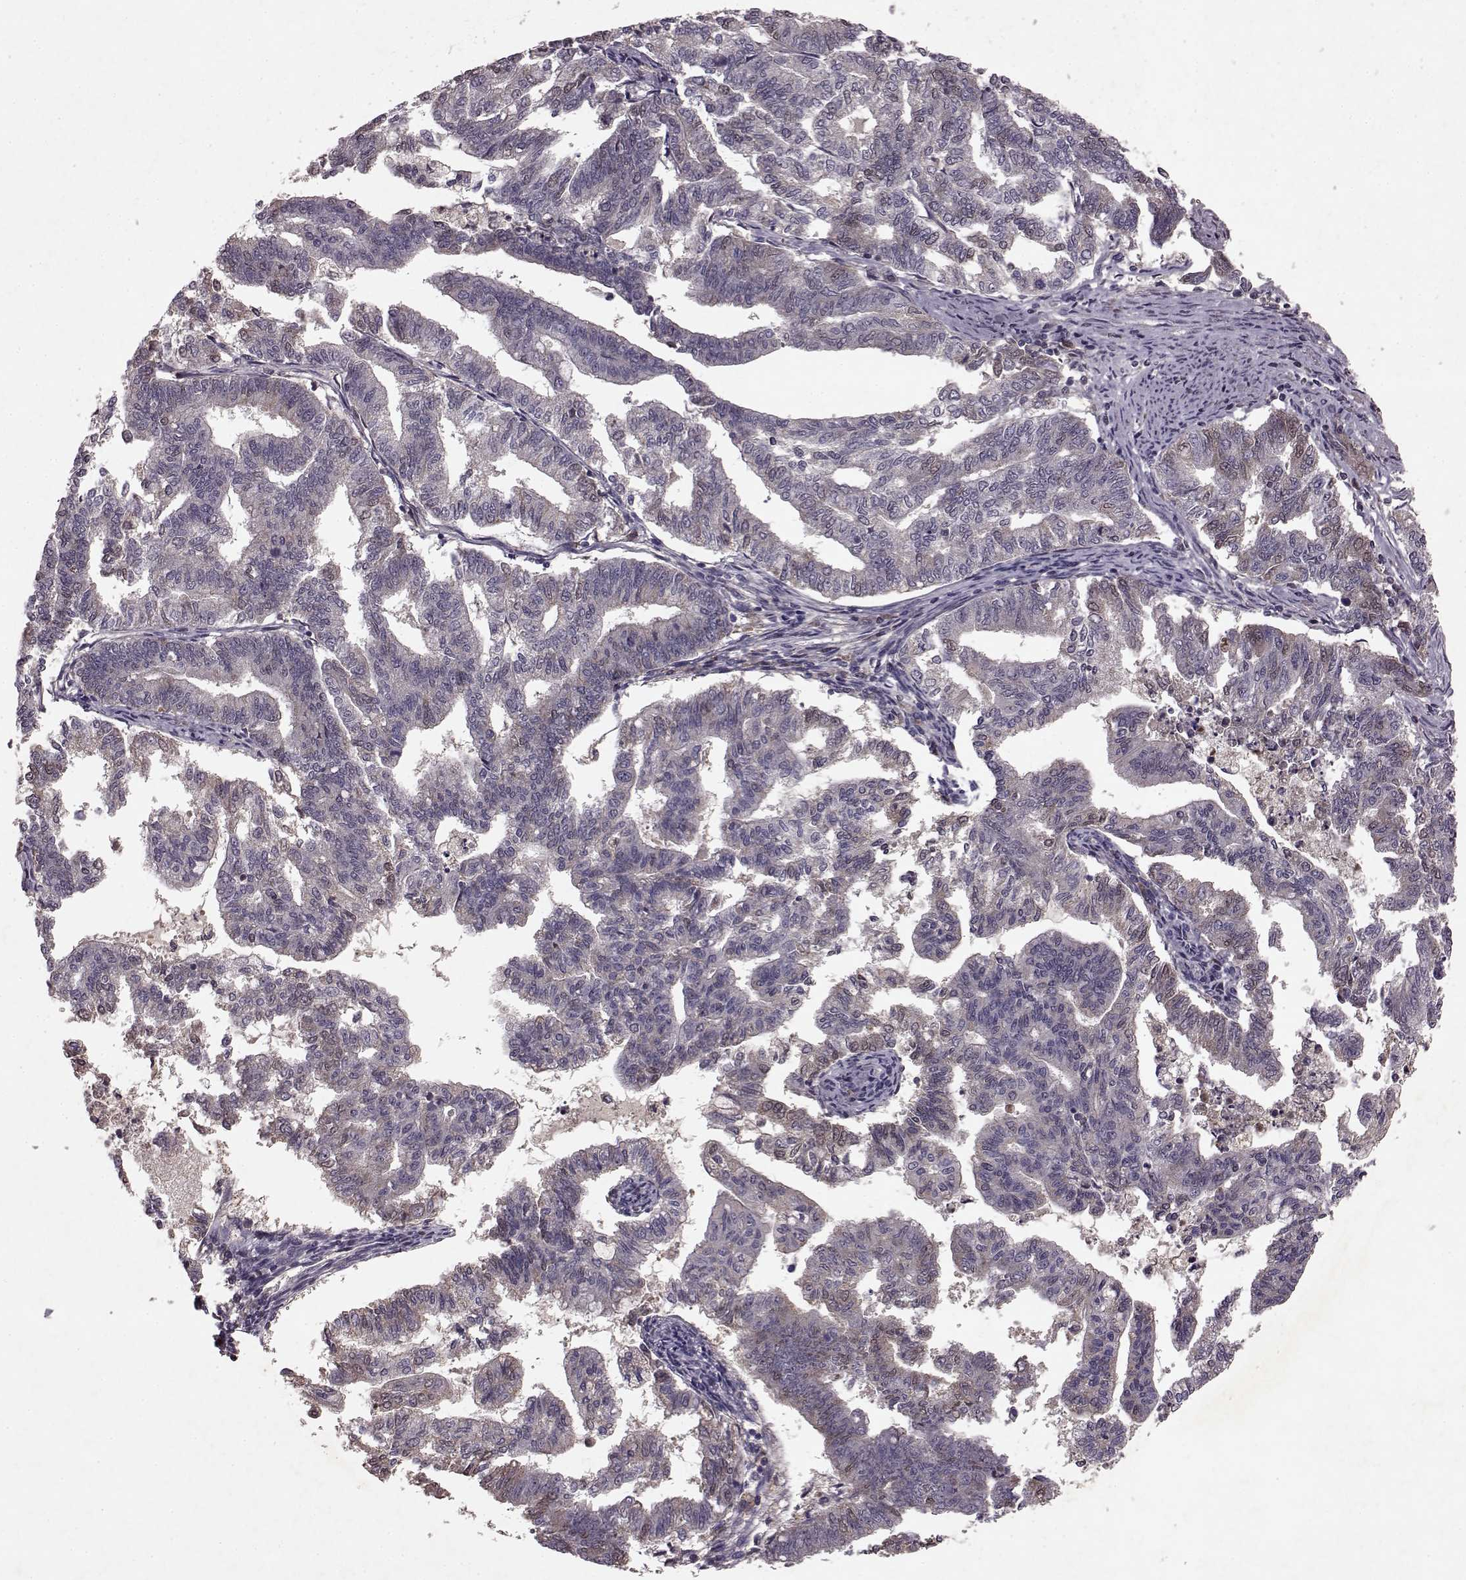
{"staining": {"intensity": "weak", "quantity": "<25%", "location": "cytoplasmic/membranous"}, "tissue": "endometrial cancer", "cell_type": "Tumor cells", "image_type": "cancer", "snomed": [{"axis": "morphology", "description": "Adenocarcinoma, NOS"}, {"axis": "topography", "description": "Endometrium"}], "caption": "Immunohistochemistry (IHC) of human endometrial cancer demonstrates no positivity in tumor cells.", "gene": "FRRS1L", "patient": {"sex": "female", "age": 79}}